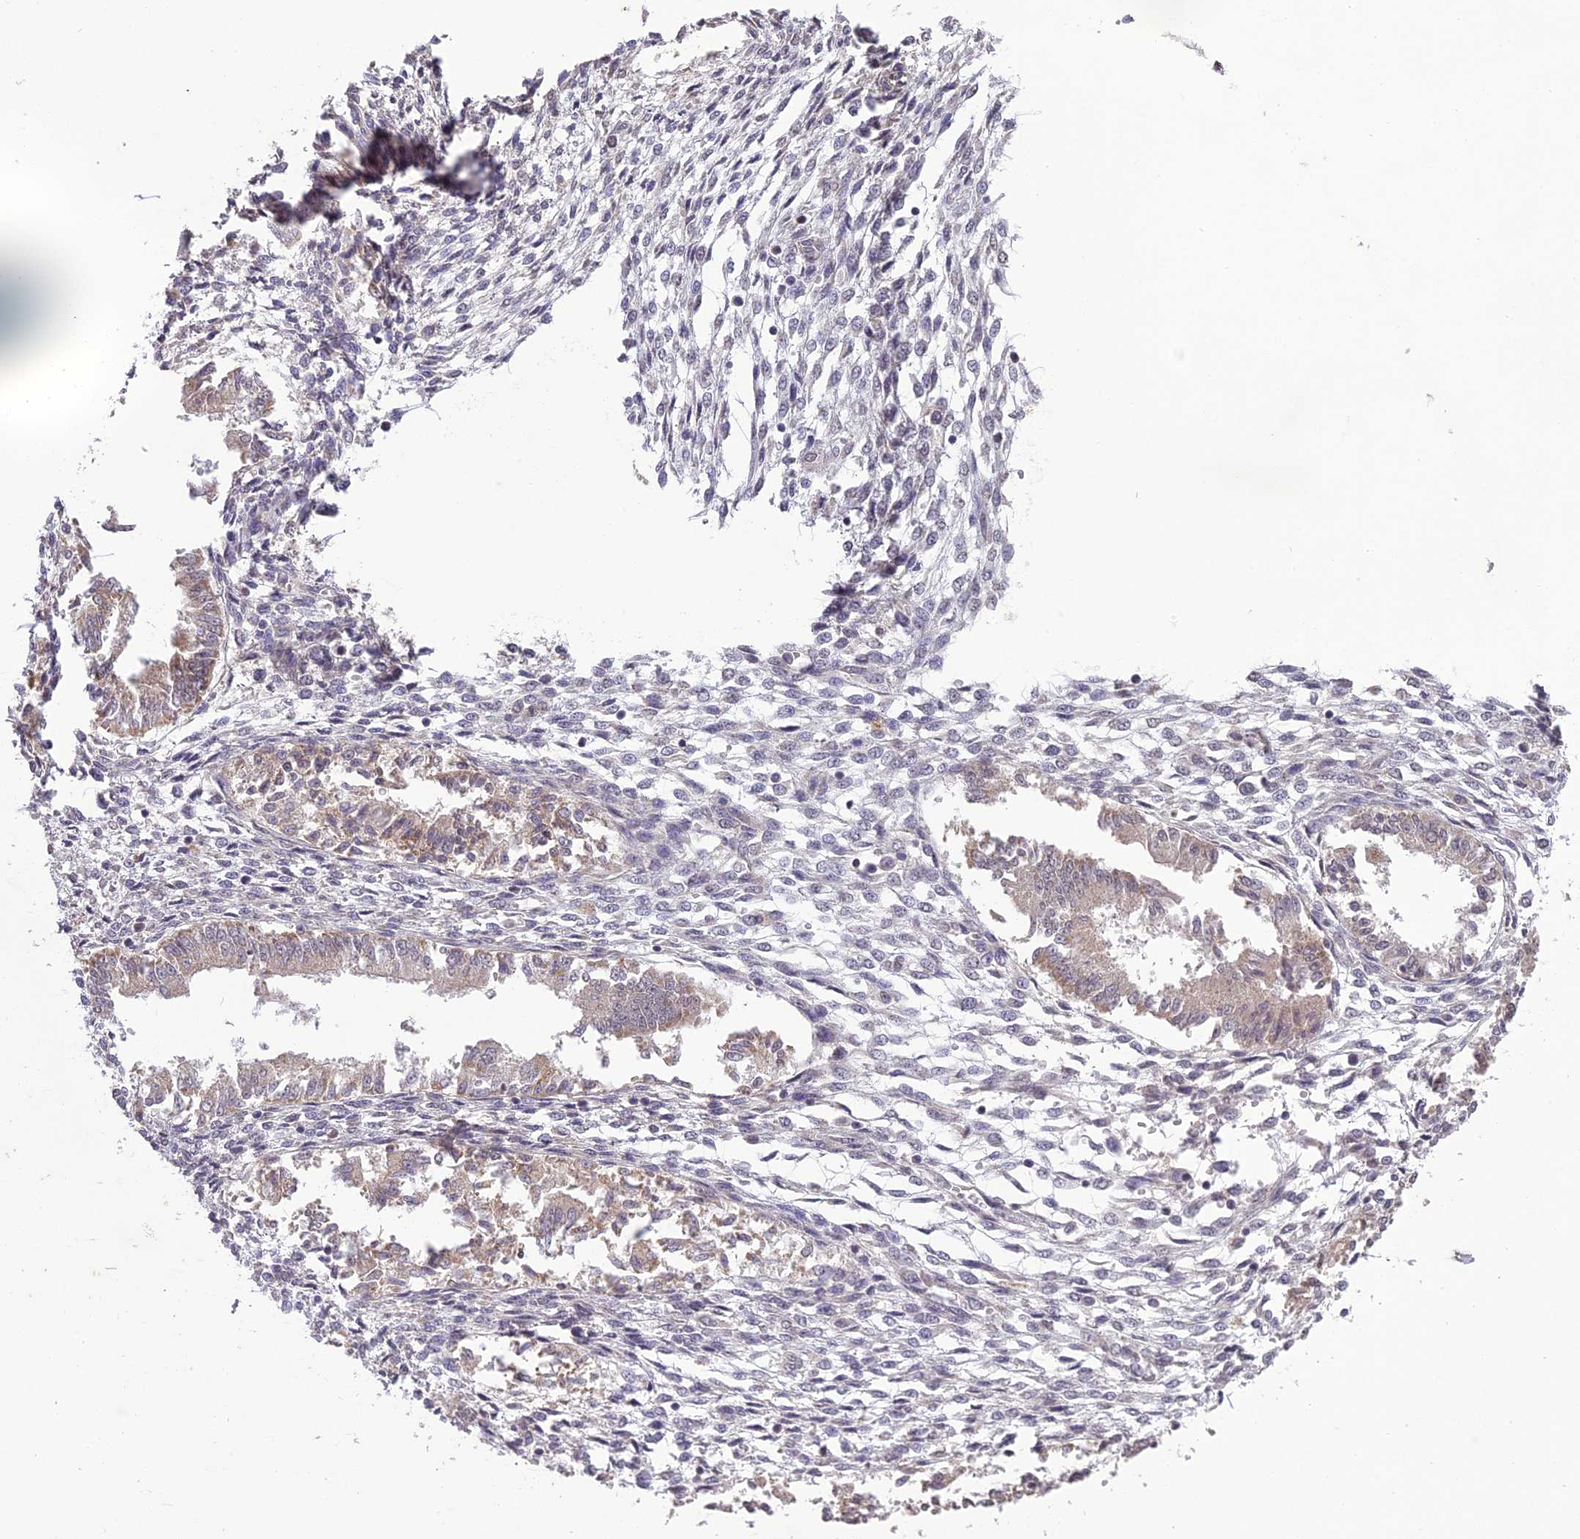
{"staining": {"intensity": "negative", "quantity": "none", "location": "none"}, "tissue": "endometrium", "cell_type": "Cells in endometrial stroma", "image_type": "normal", "snomed": [{"axis": "morphology", "description": "Normal tissue, NOS"}, {"axis": "topography", "description": "Uterus"}, {"axis": "topography", "description": "Endometrium"}], "caption": "Immunohistochemical staining of unremarkable human endometrium exhibits no significant expression in cells in endometrial stroma.", "gene": "ERG28", "patient": {"sex": "female", "age": 48}}